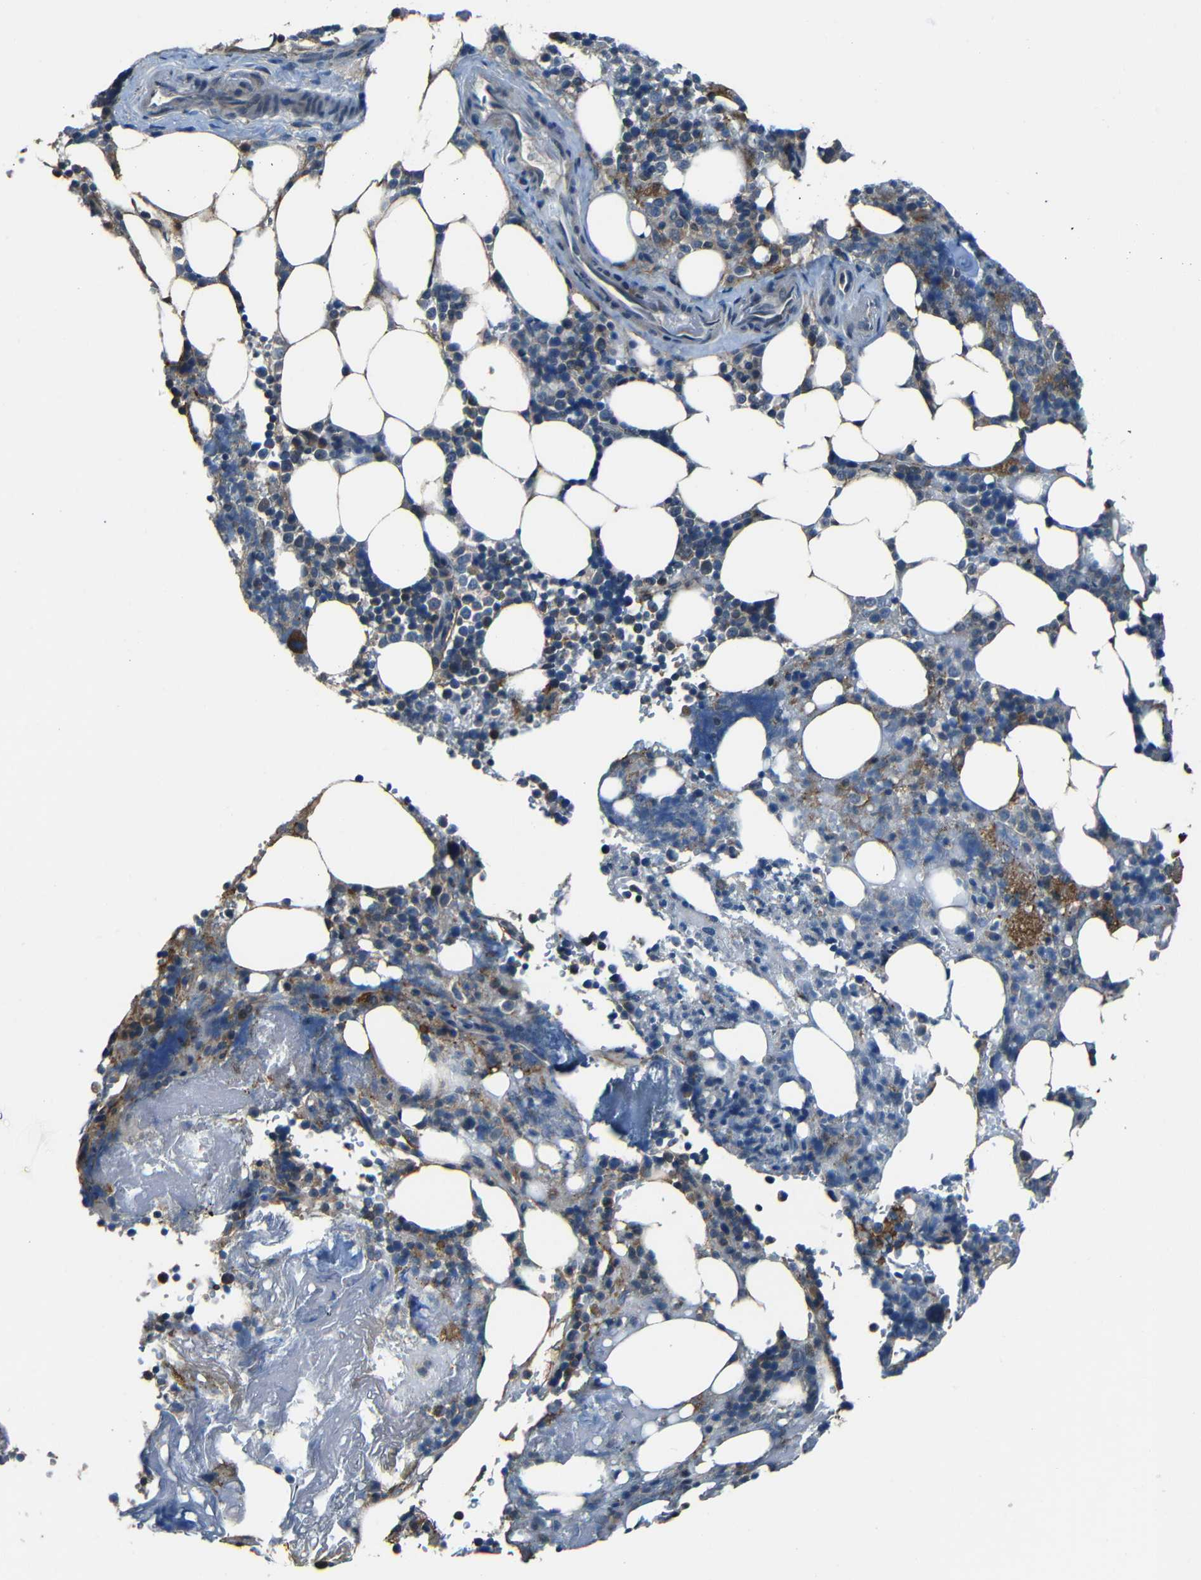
{"staining": {"intensity": "strong", "quantity": "<25%", "location": "cytoplasmic/membranous"}, "tissue": "bone marrow", "cell_type": "Hematopoietic cells", "image_type": "normal", "snomed": [{"axis": "morphology", "description": "Normal tissue, NOS"}, {"axis": "topography", "description": "Bone marrow"}], "caption": "Benign bone marrow displays strong cytoplasmic/membranous positivity in about <25% of hematopoietic cells.", "gene": "SLA", "patient": {"sex": "female", "age": 73}}